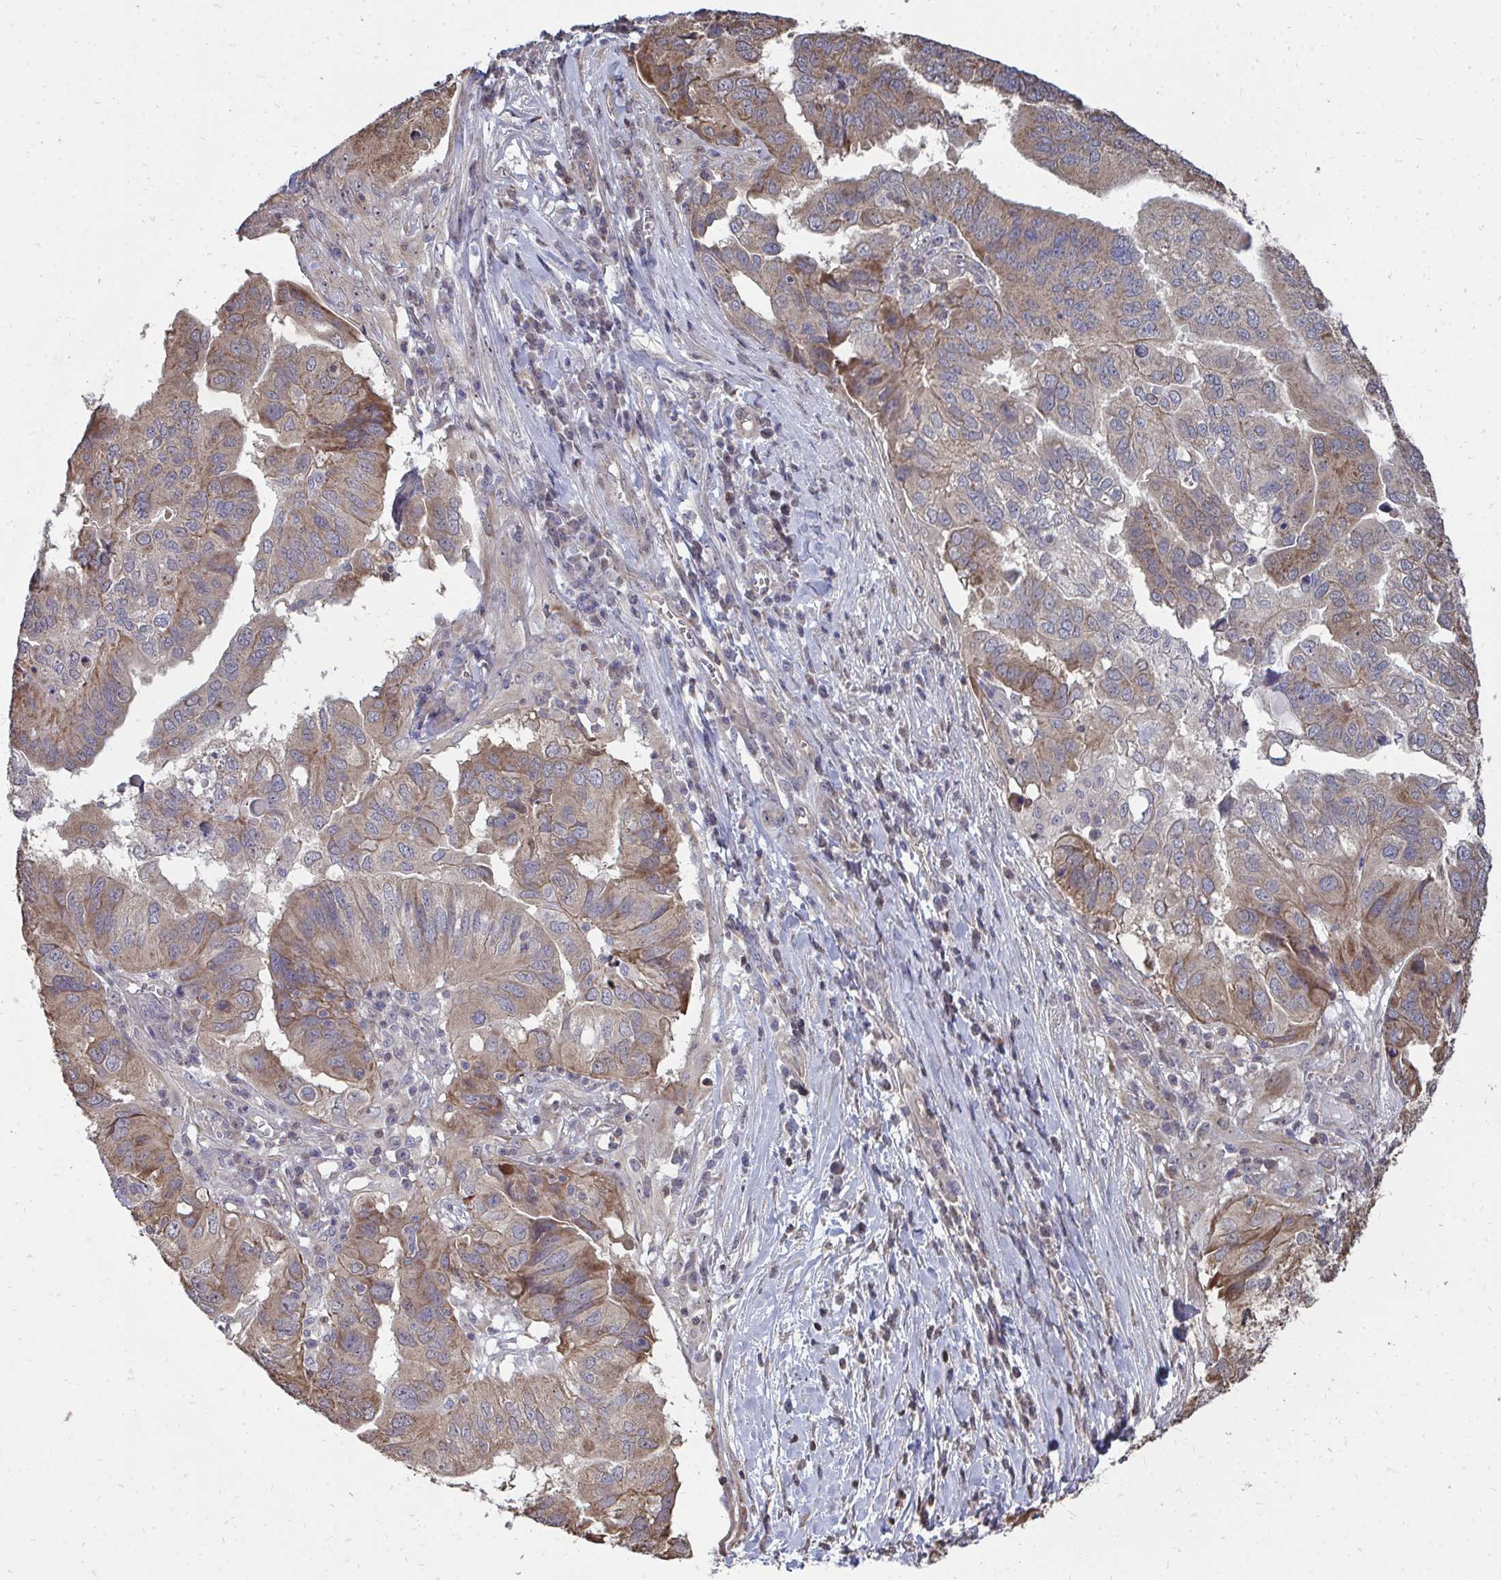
{"staining": {"intensity": "weak", "quantity": ">75%", "location": "cytoplasmic/membranous"}, "tissue": "ovarian cancer", "cell_type": "Tumor cells", "image_type": "cancer", "snomed": [{"axis": "morphology", "description": "Cystadenocarcinoma, serous, NOS"}, {"axis": "topography", "description": "Ovary"}], "caption": "Weak cytoplasmic/membranous positivity for a protein is identified in approximately >75% of tumor cells of serous cystadenocarcinoma (ovarian) using IHC.", "gene": "DNAJA2", "patient": {"sex": "female", "age": 79}}